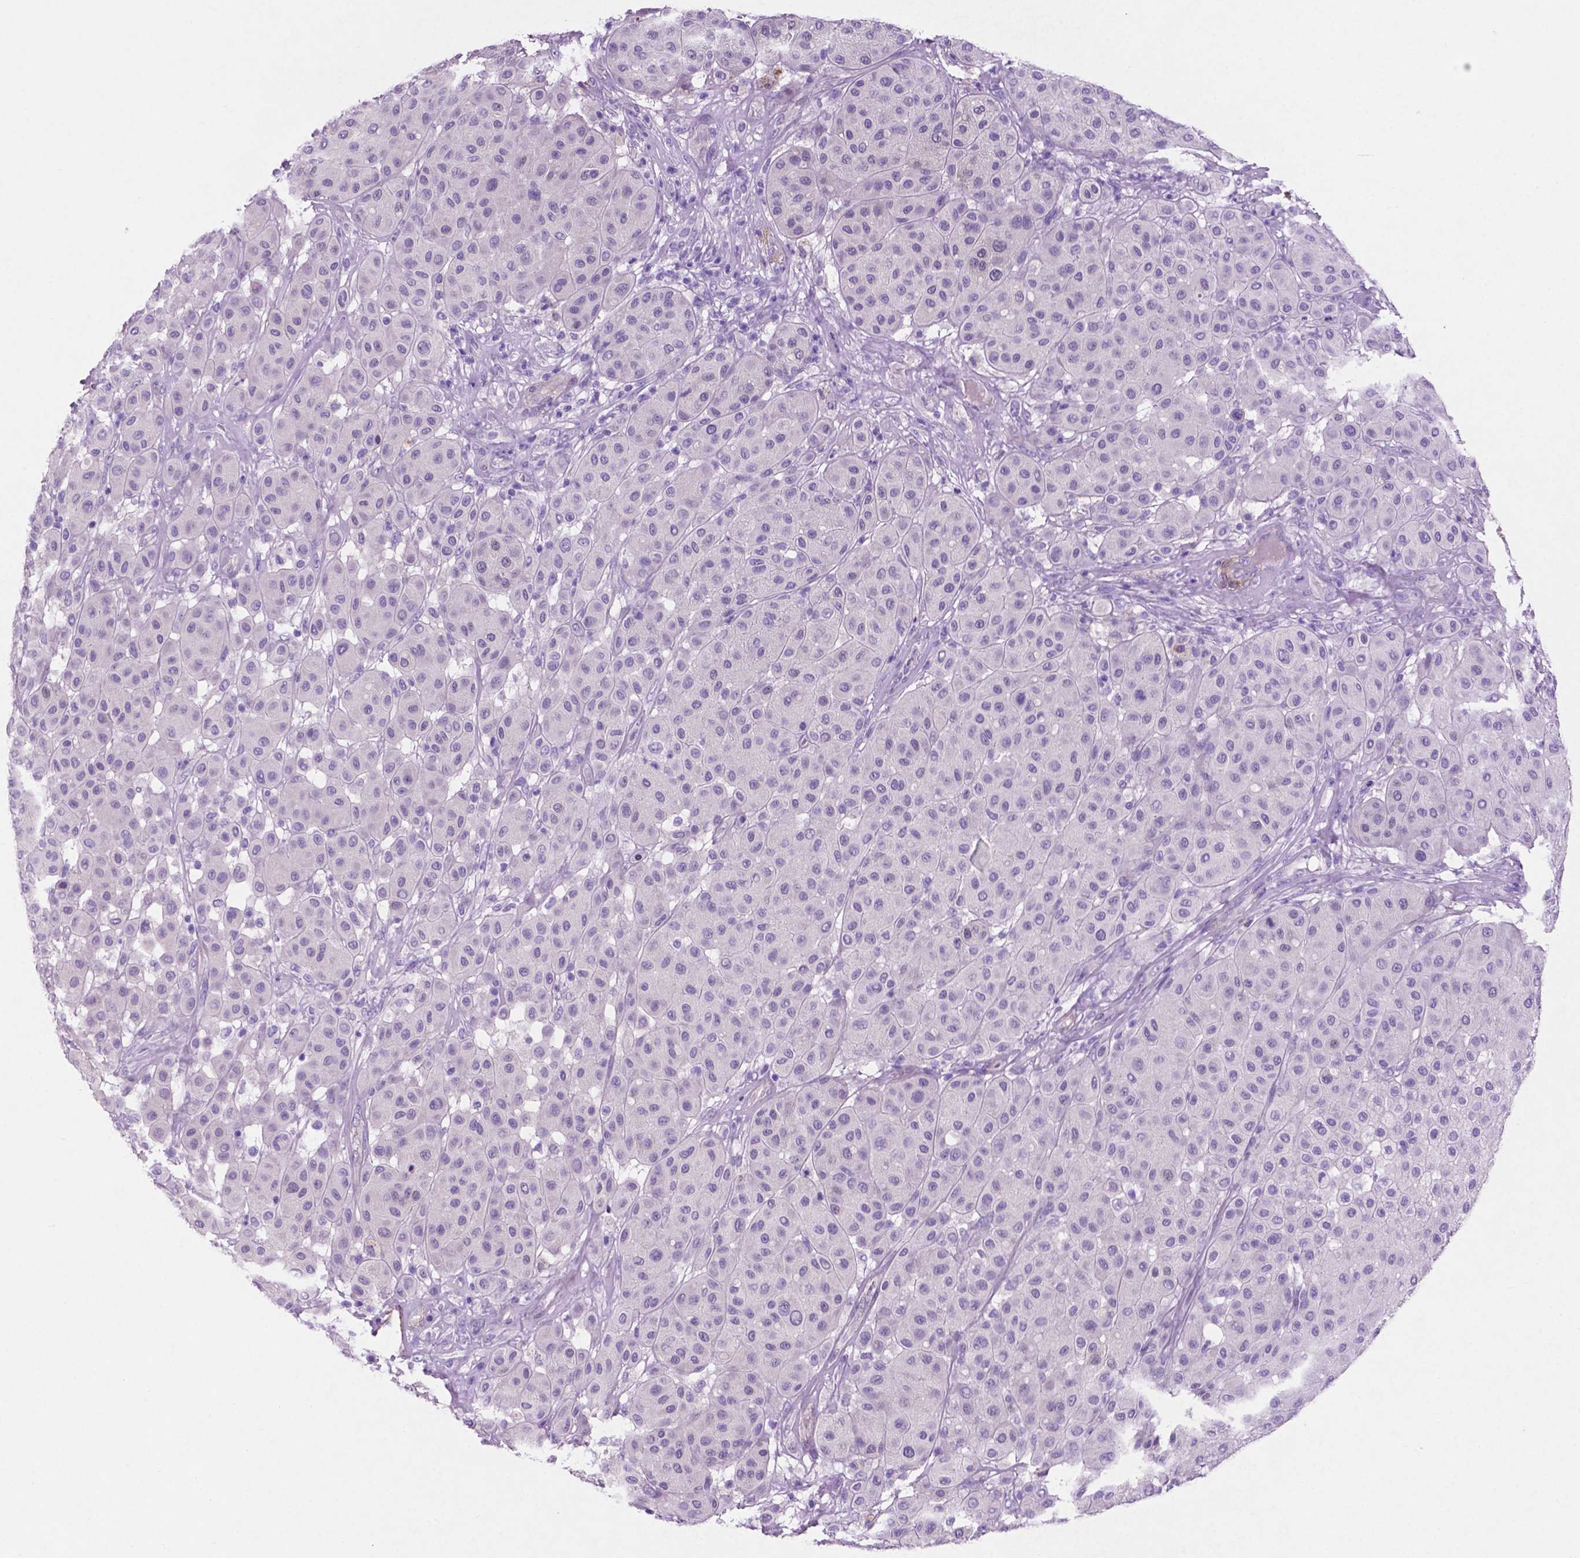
{"staining": {"intensity": "negative", "quantity": "none", "location": "none"}, "tissue": "melanoma", "cell_type": "Tumor cells", "image_type": "cancer", "snomed": [{"axis": "morphology", "description": "Malignant melanoma, Metastatic site"}, {"axis": "topography", "description": "Smooth muscle"}], "caption": "This is a photomicrograph of IHC staining of melanoma, which shows no expression in tumor cells. (DAB (3,3'-diaminobenzidine) immunohistochemistry (IHC), high magnification).", "gene": "ASPG", "patient": {"sex": "male", "age": 41}}